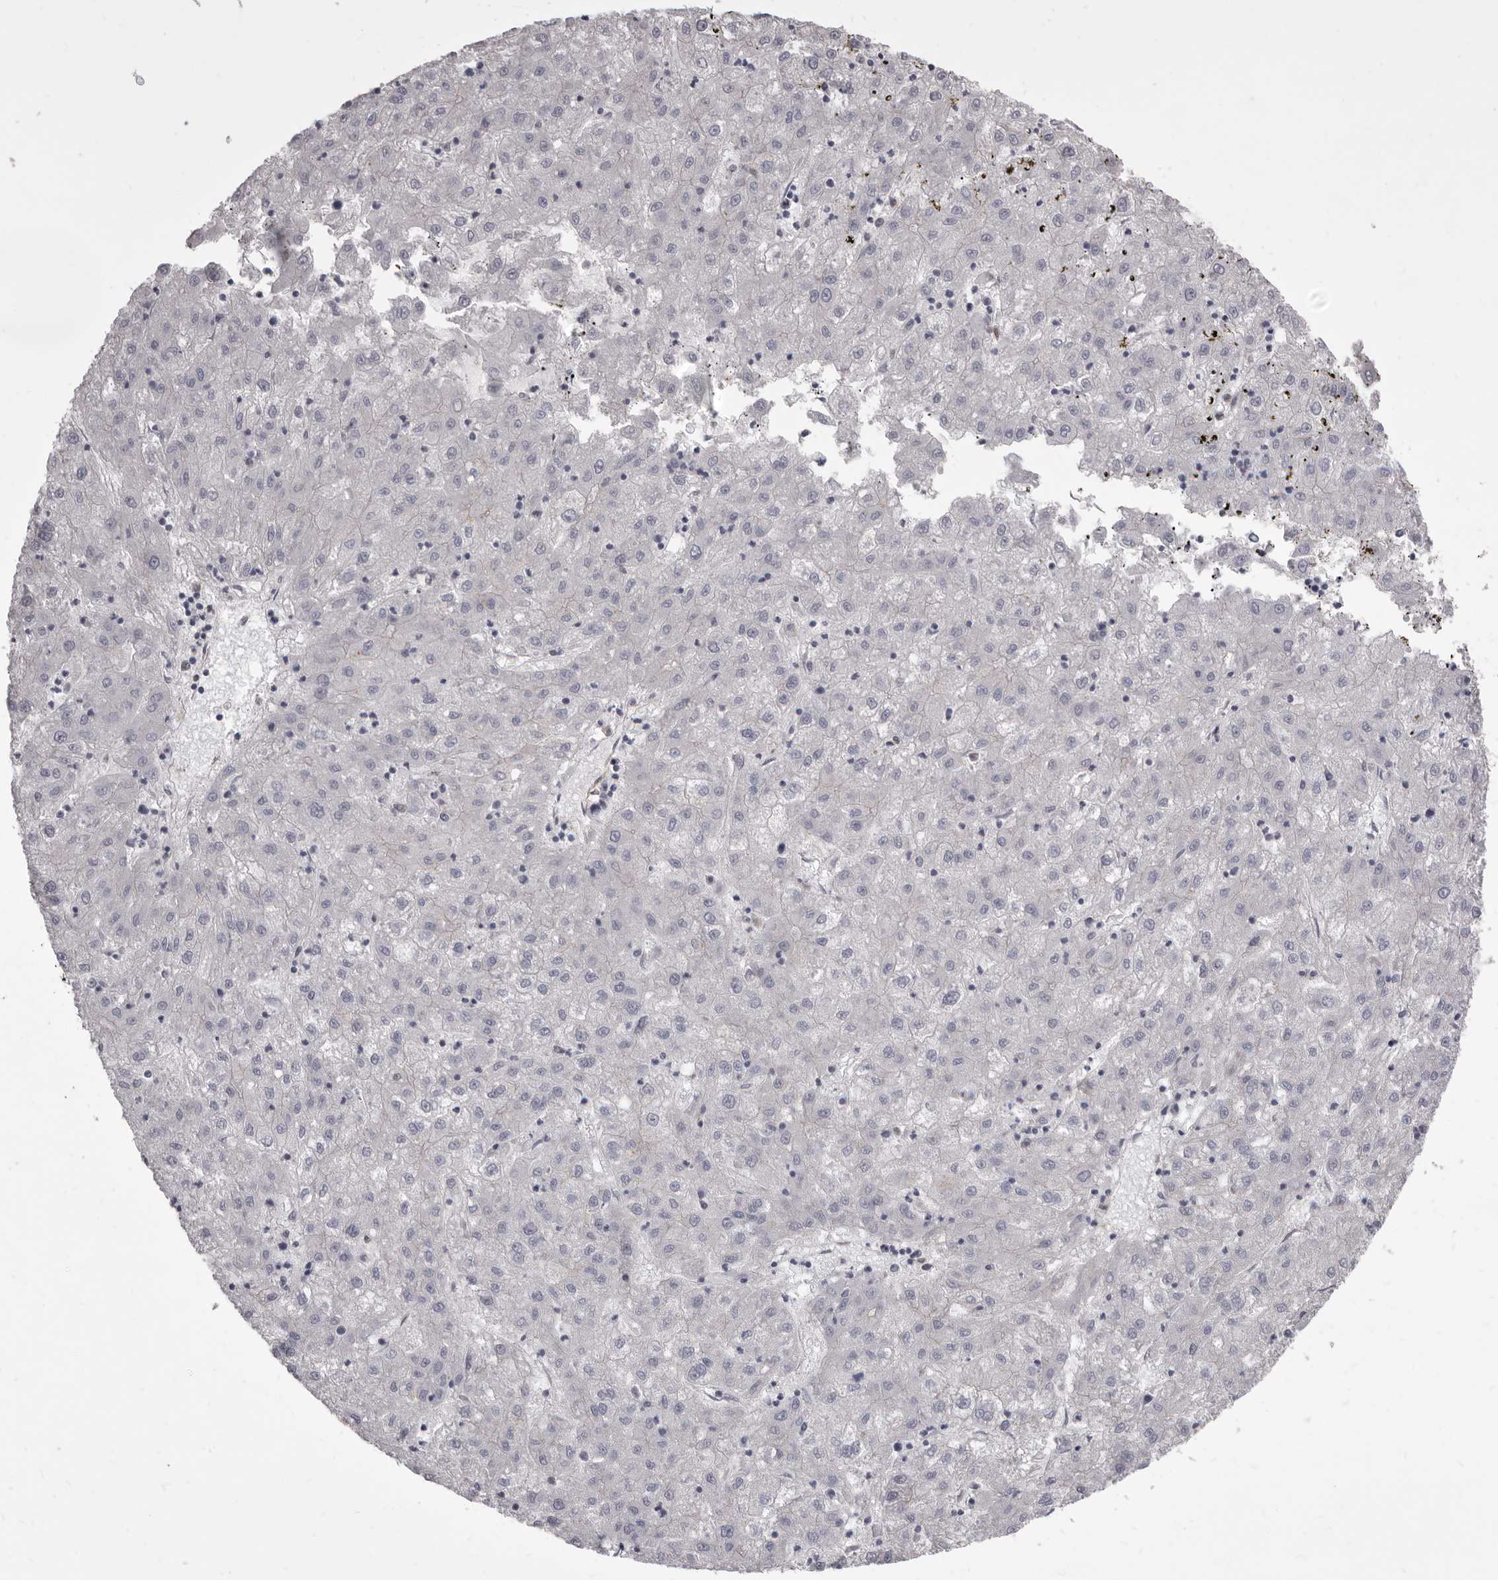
{"staining": {"intensity": "negative", "quantity": "none", "location": "none"}, "tissue": "liver cancer", "cell_type": "Tumor cells", "image_type": "cancer", "snomed": [{"axis": "morphology", "description": "Carcinoma, Hepatocellular, NOS"}, {"axis": "topography", "description": "Liver"}], "caption": "Immunohistochemistry photomicrograph of neoplastic tissue: human hepatocellular carcinoma (liver) stained with DAB (3,3'-diaminobenzidine) shows no significant protein expression in tumor cells.", "gene": "P2RX6", "patient": {"sex": "male", "age": 72}}